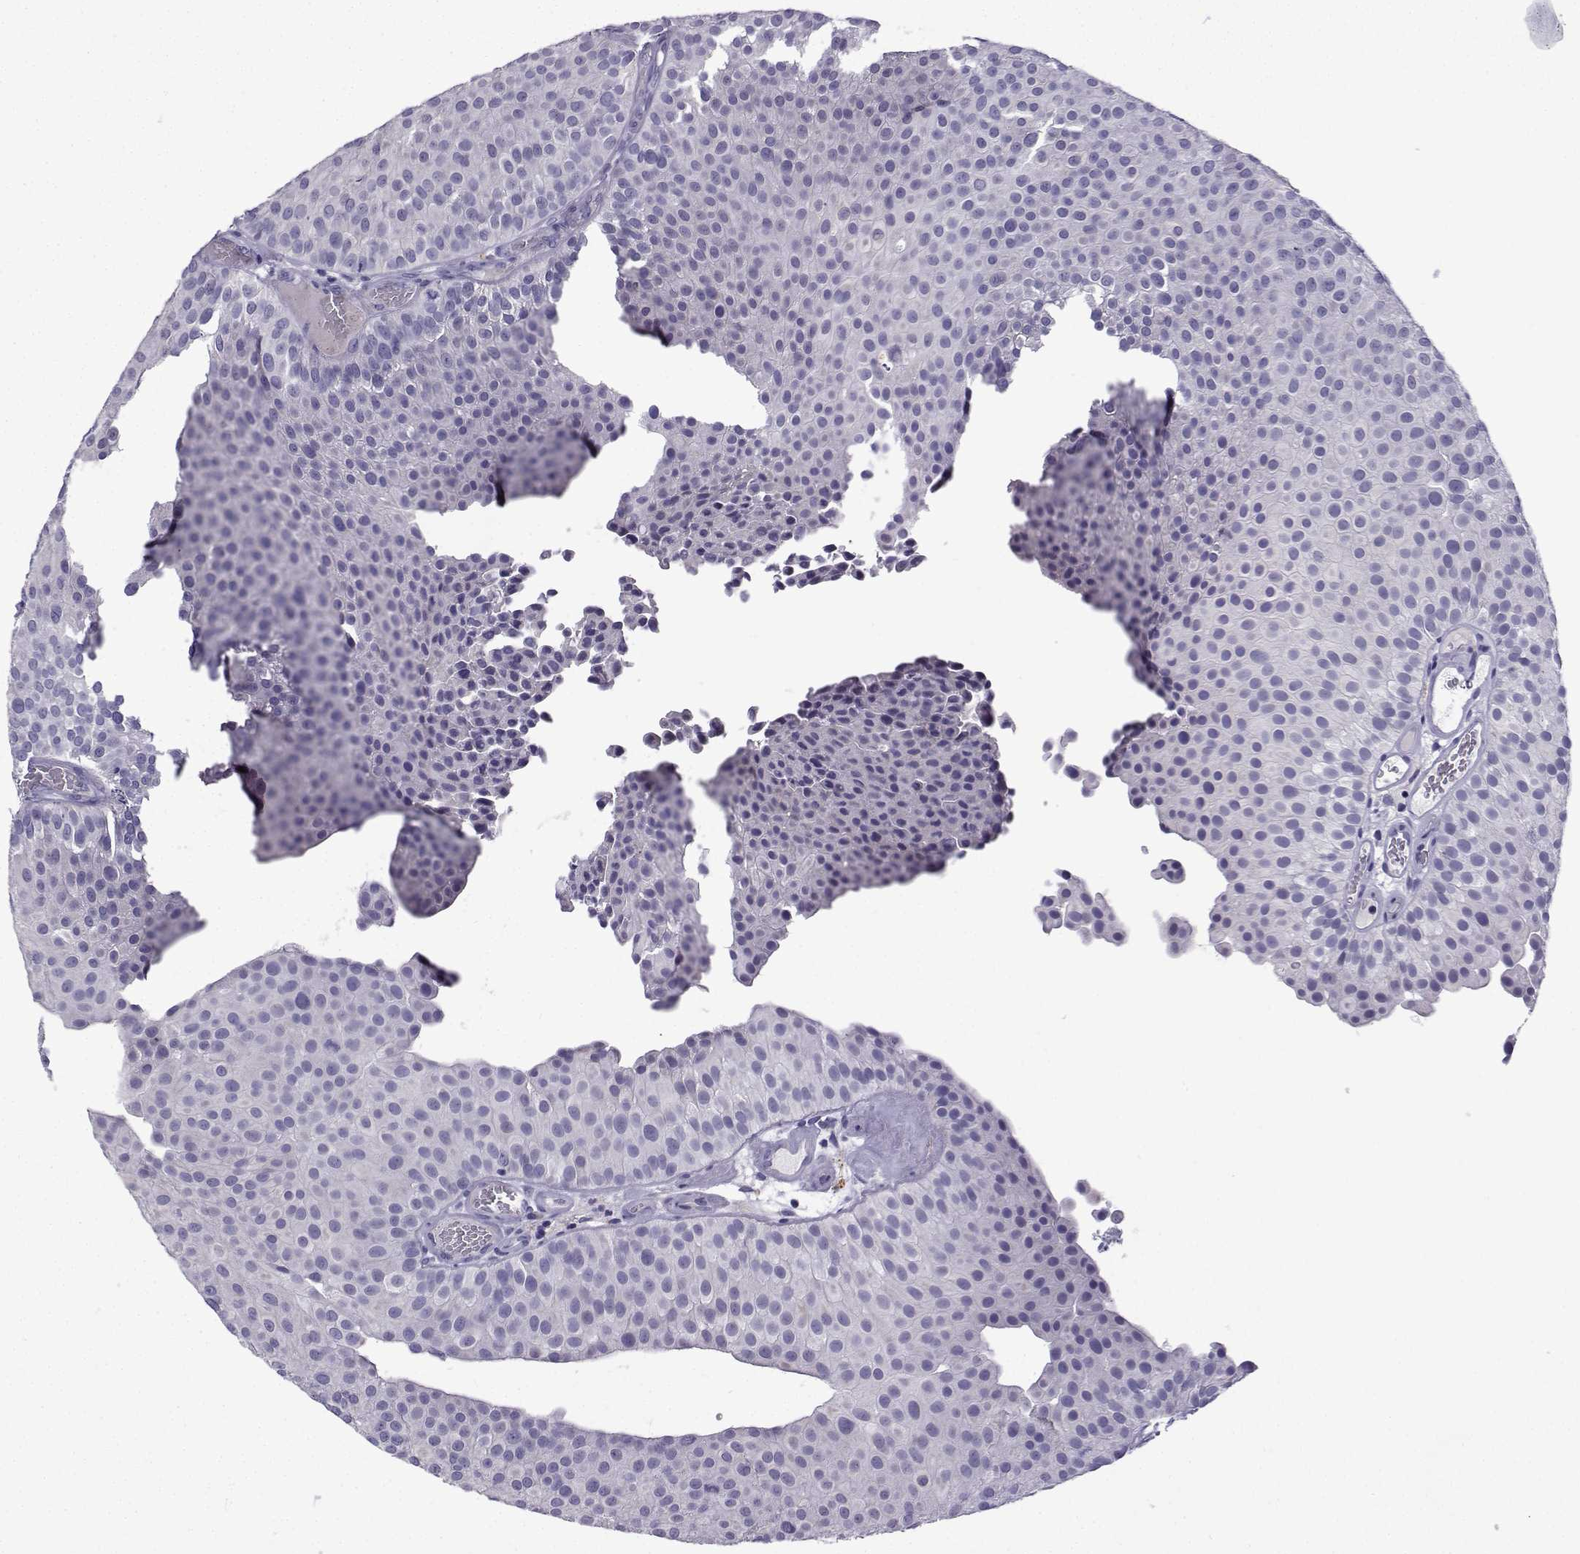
{"staining": {"intensity": "negative", "quantity": "none", "location": "none"}, "tissue": "urothelial cancer", "cell_type": "Tumor cells", "image_type": "cancer", "snomed": [{"axis": "morphology", "description": "Urothelial carcinoma, Low grade"}, {"axis": "topography", "description": "Urinary bladder"}], "caption": "Tumor cells are negative for brown protein staining in urothelial cancer.", "gene": "SPACA7", "patient": {"sex": "female", "age": 87}}